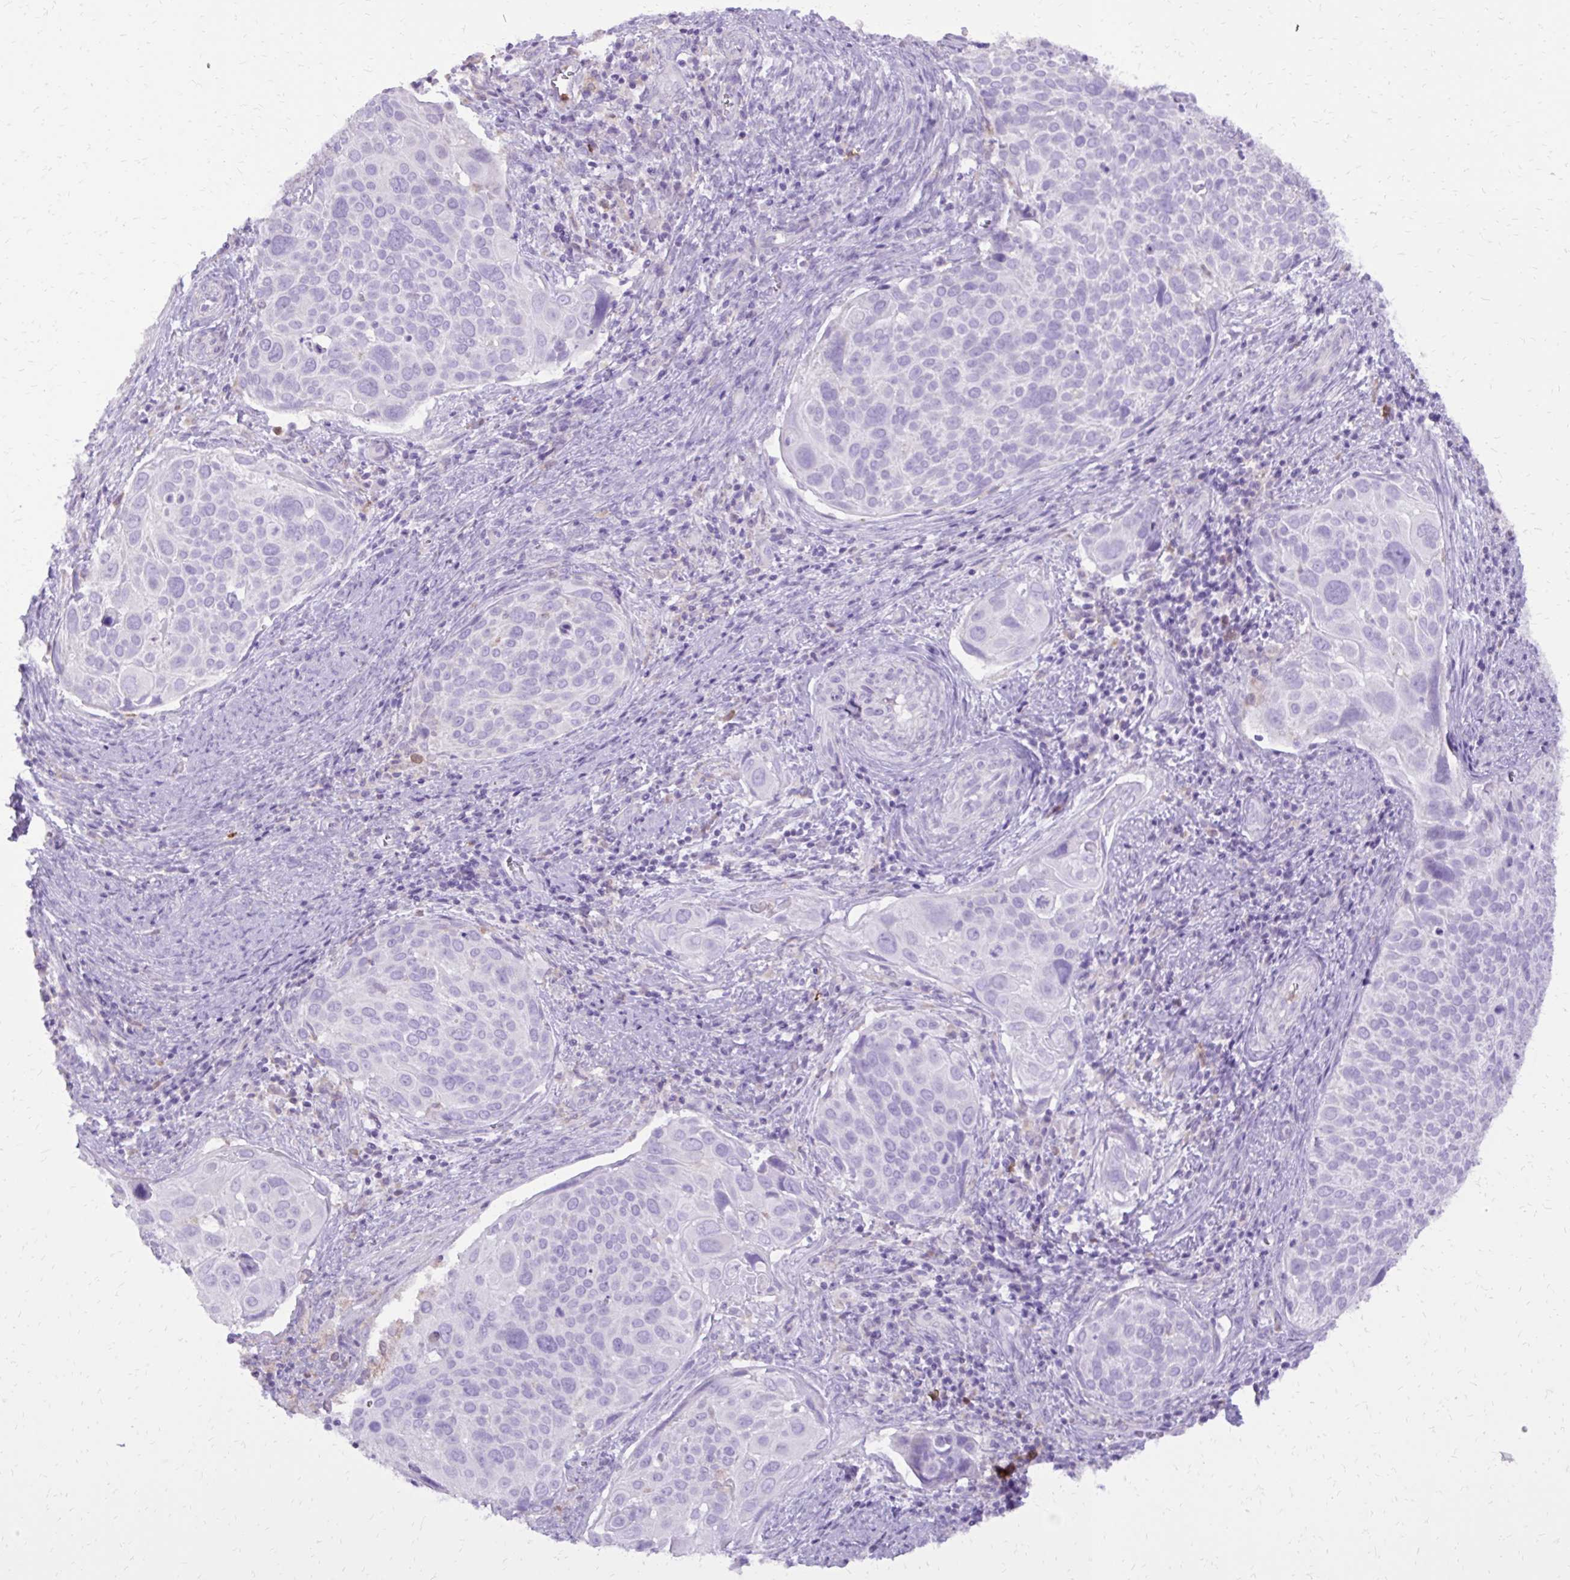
{"staining": {"intensity": "negative", "quantity": "none", "location": "none"}, "tissue": "cervical cancer", "cell_type": "Tumor cells", "image_type": "cancer", "snomed": [{"axis": "morphology", "description": "Squamous cell carcinoma, NOS"}, {"axis": "topography", "description": "Cervix"}], "caption": "High magnification brightfield microscopy of cervical cancer stained with DAB (brown) and counterstained with hematoxylin (blue): tumor cells show no significant expression.", "gene": "CAT", "patient": {"sex": "female", "age": 39}}